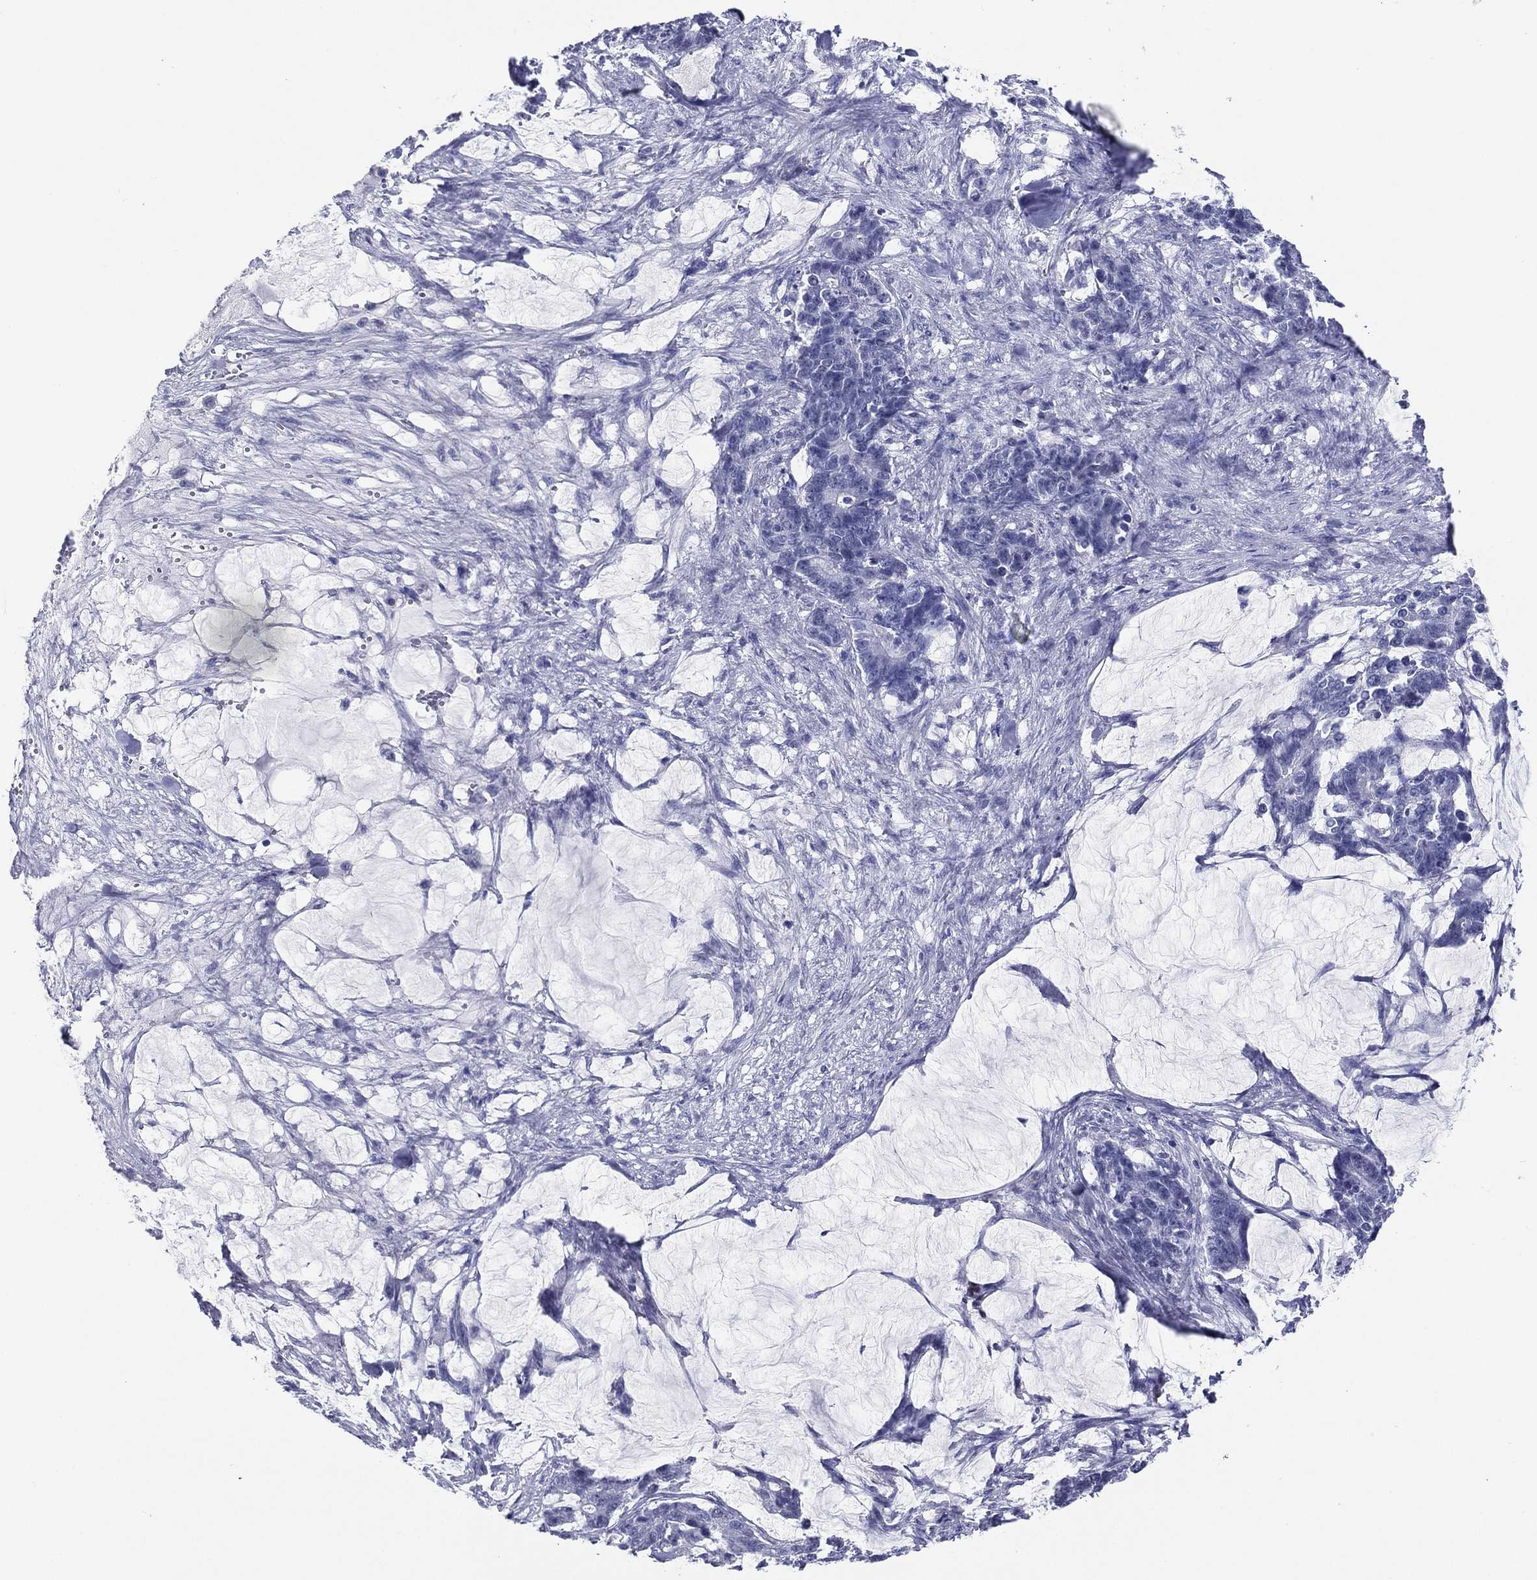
{"staining": {"intensity": "negative", "quantity": "none", "location": "none"}, "tissue": "stomach cancer", "cell_type": "Tumor cells", "image_type": "cancer", "snomed": [{"axis": "morphology", "description": "Normal tissue, NOS"}, {"axis": "morphology", "description": "Adenocarcinoma, NOS"}, {"axis": "topography", "description": "Stomach"}], "caption": "High power microscopy photomicrograph of an IHC image of adenocarcinoma (stomach), revealing no significant expression in tumor cells. (DAB immunohistochemistry with hematoxylin counter stain).", "gene": "TFAP2A", "patient": {"sex": "female", "age": 64}}